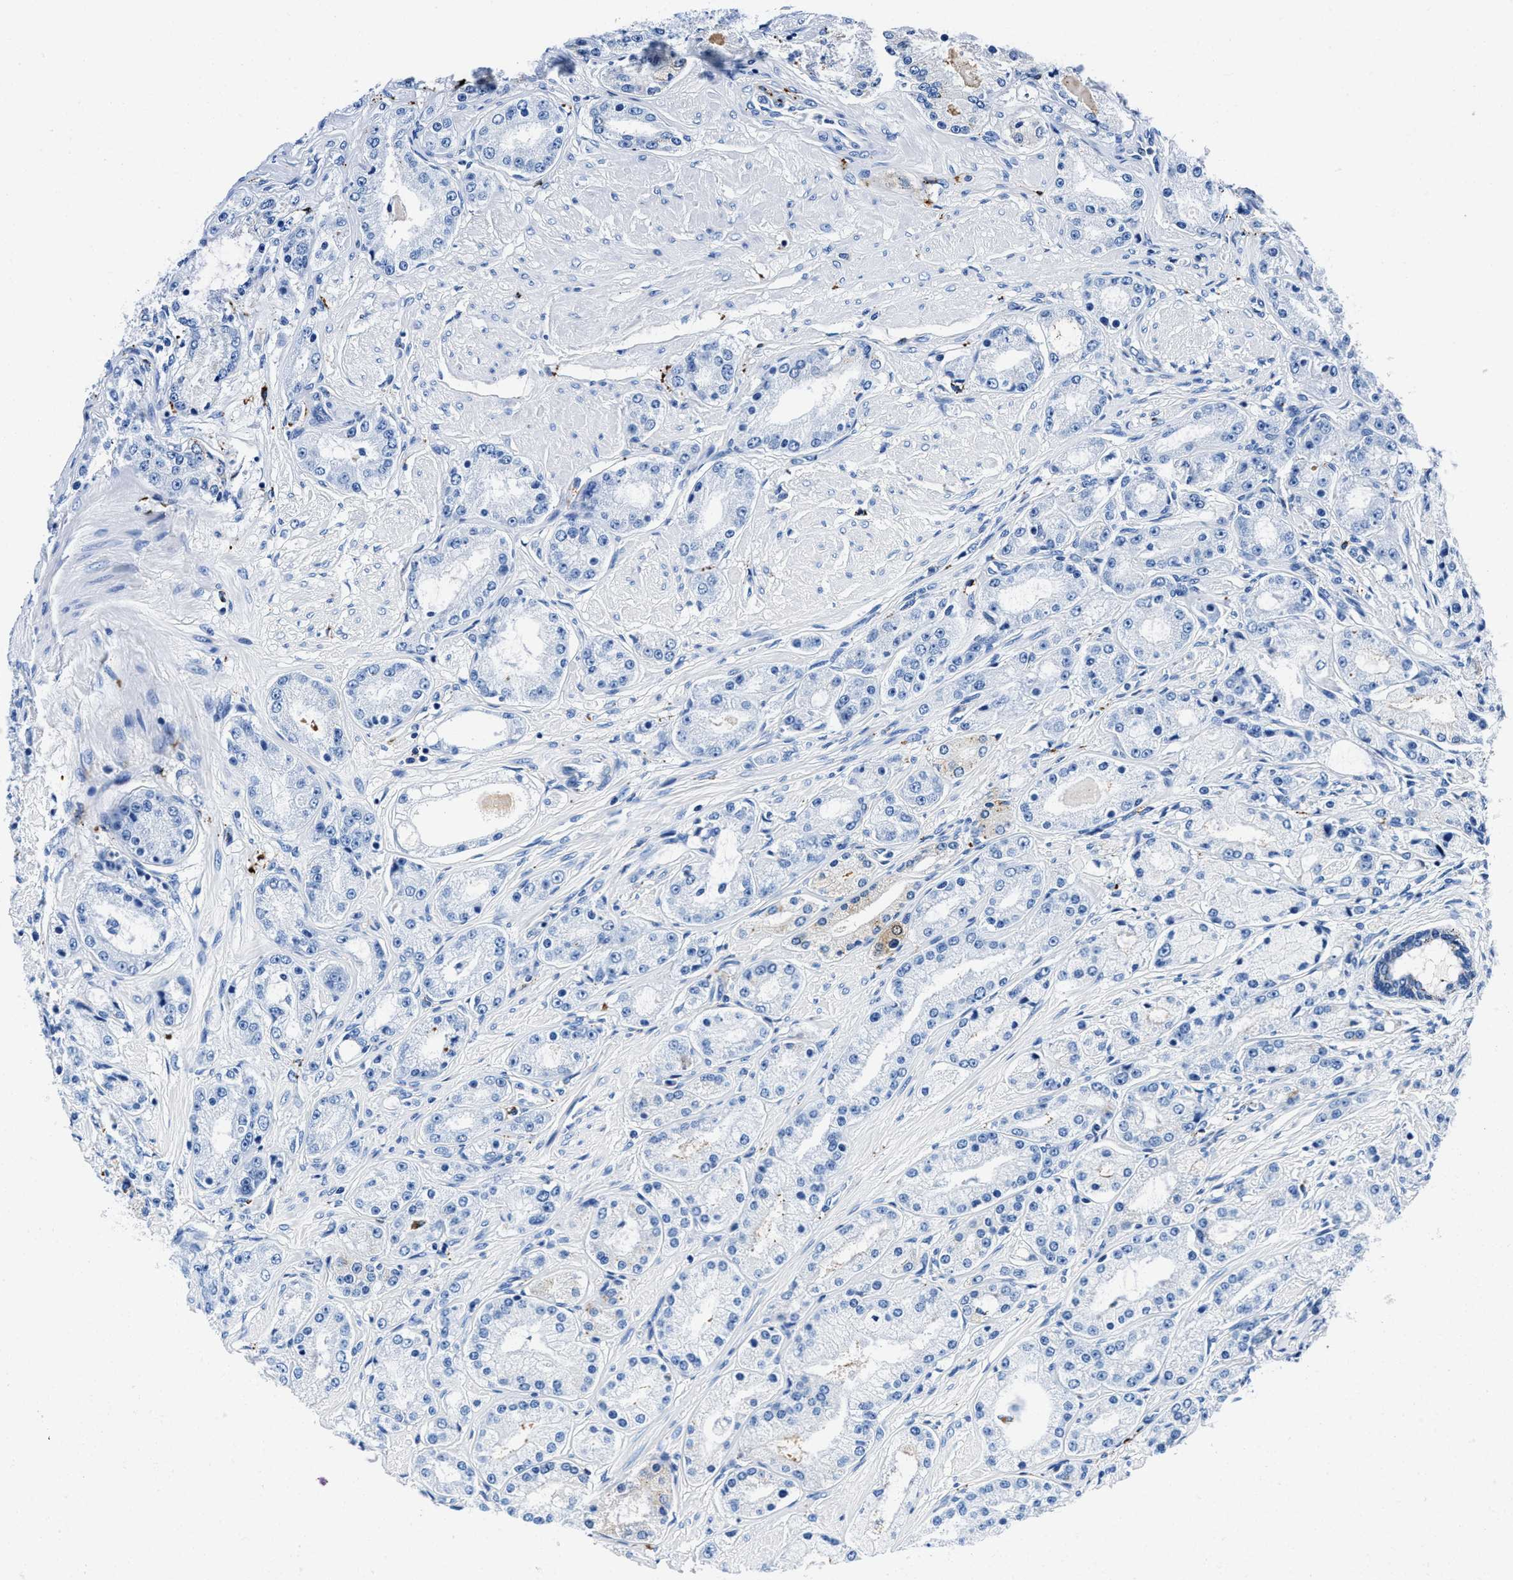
{"staining": {"intensity": "negative", "quantity": "none", "location": "none"}, "tissue": "prostate cancer", "cell_type": "Tumor cells", "image_type": "cancer", "snomed": [{"axis": "morphology", "description": "Adenocarcinoma, Low grade"}, {"axis": "topography", "description": "Prostate"}], "caption": "The photomicrograph displays no significant expression in tumor cells of prostate adenocarcinoma (low-grade).", "gene": "OR14K1", "patient": {"sex": "male", "age": 63}}